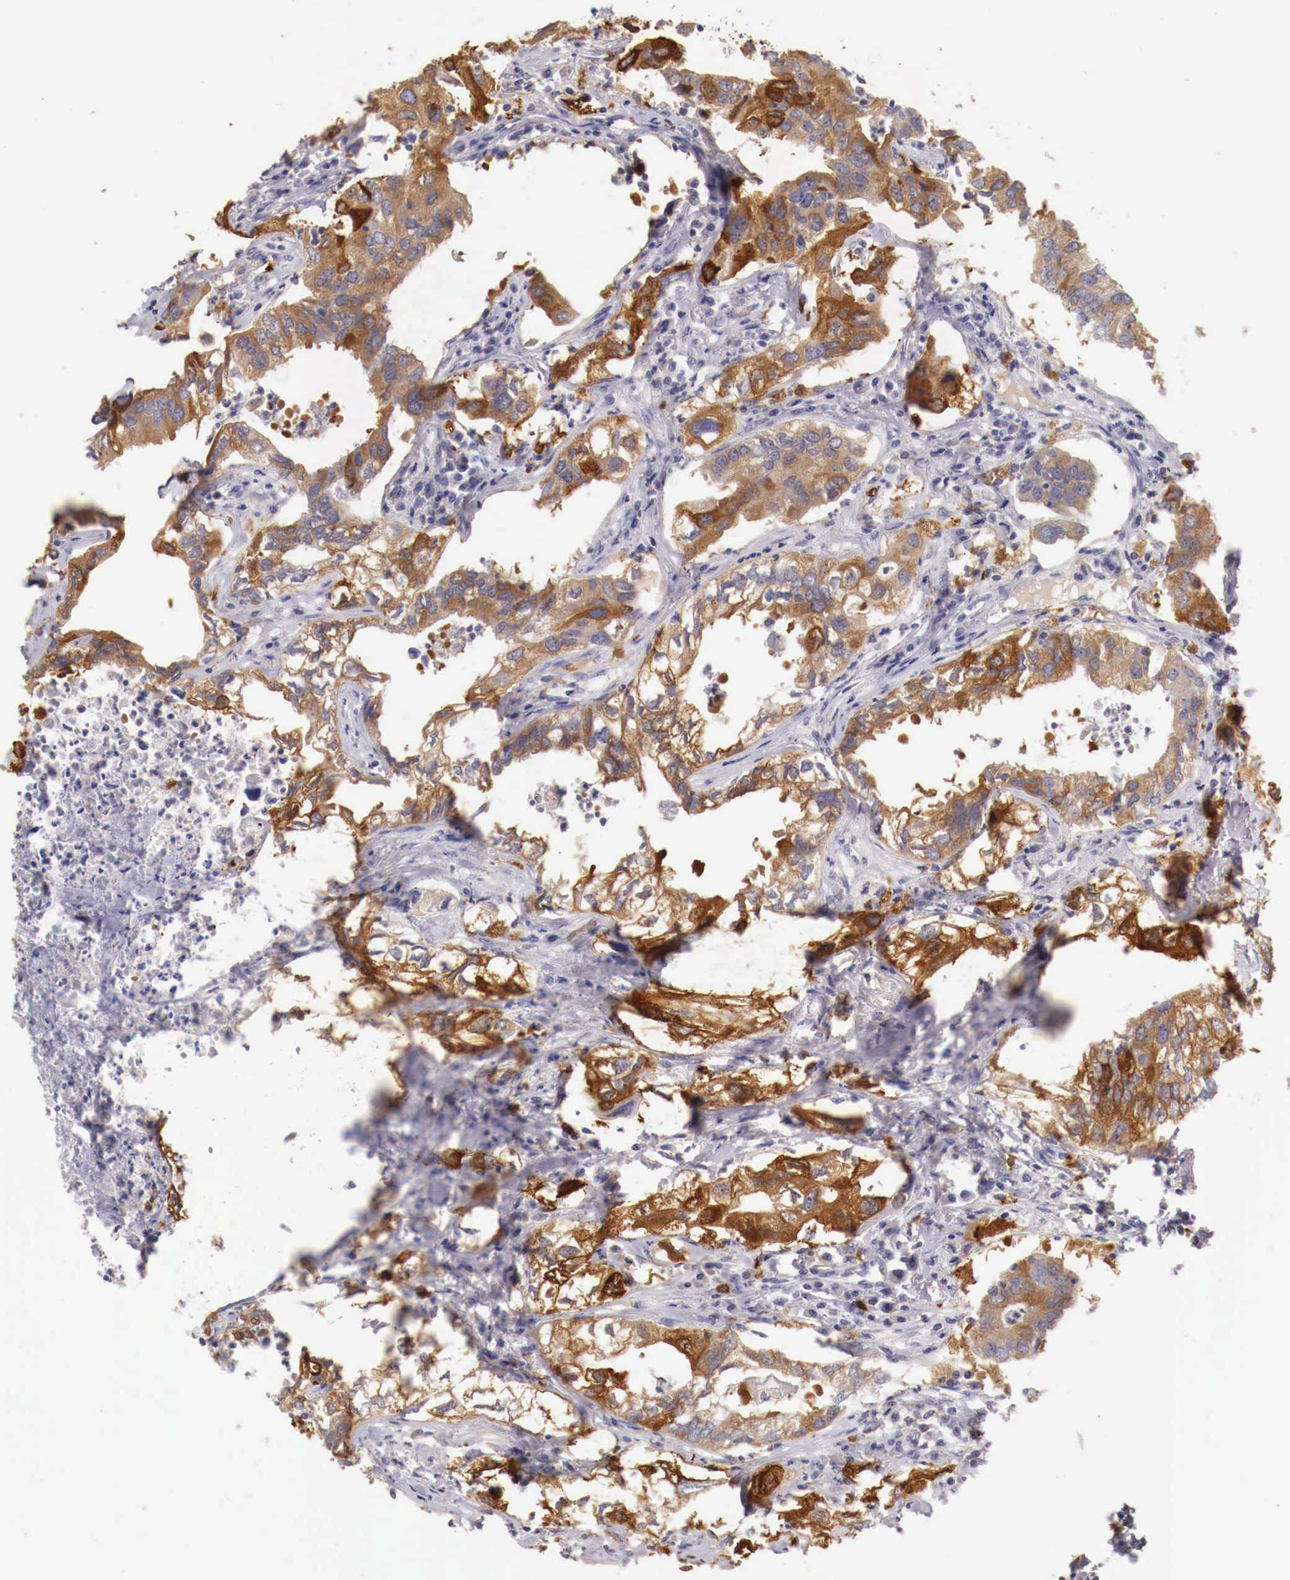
{"staining": {"intensity": "strong", "quantity": ">75%", "location": "cytoplasmic/membranous"}, "tissue": "lung cancer", "cell_type": "Tumor cells", "image_type": "cancer", "snomed": [{"axis": "morphology", "description": "Adenocarcinoma, NOS"}, {"axis": "topography", "description": "Lung"}], "caption": "Strong cytoplasmic/membranous staining is appreciated in approximately >75% of tumor cells in lung adenocarcinoma. The staining was performed using DAB to visualize the protein expression in brown, while the nuclei were stained in blue with hematoxylin (Magnification: 20x).", "gene": "PITPNA", "patient": {"sex": "male", "age": 48}}